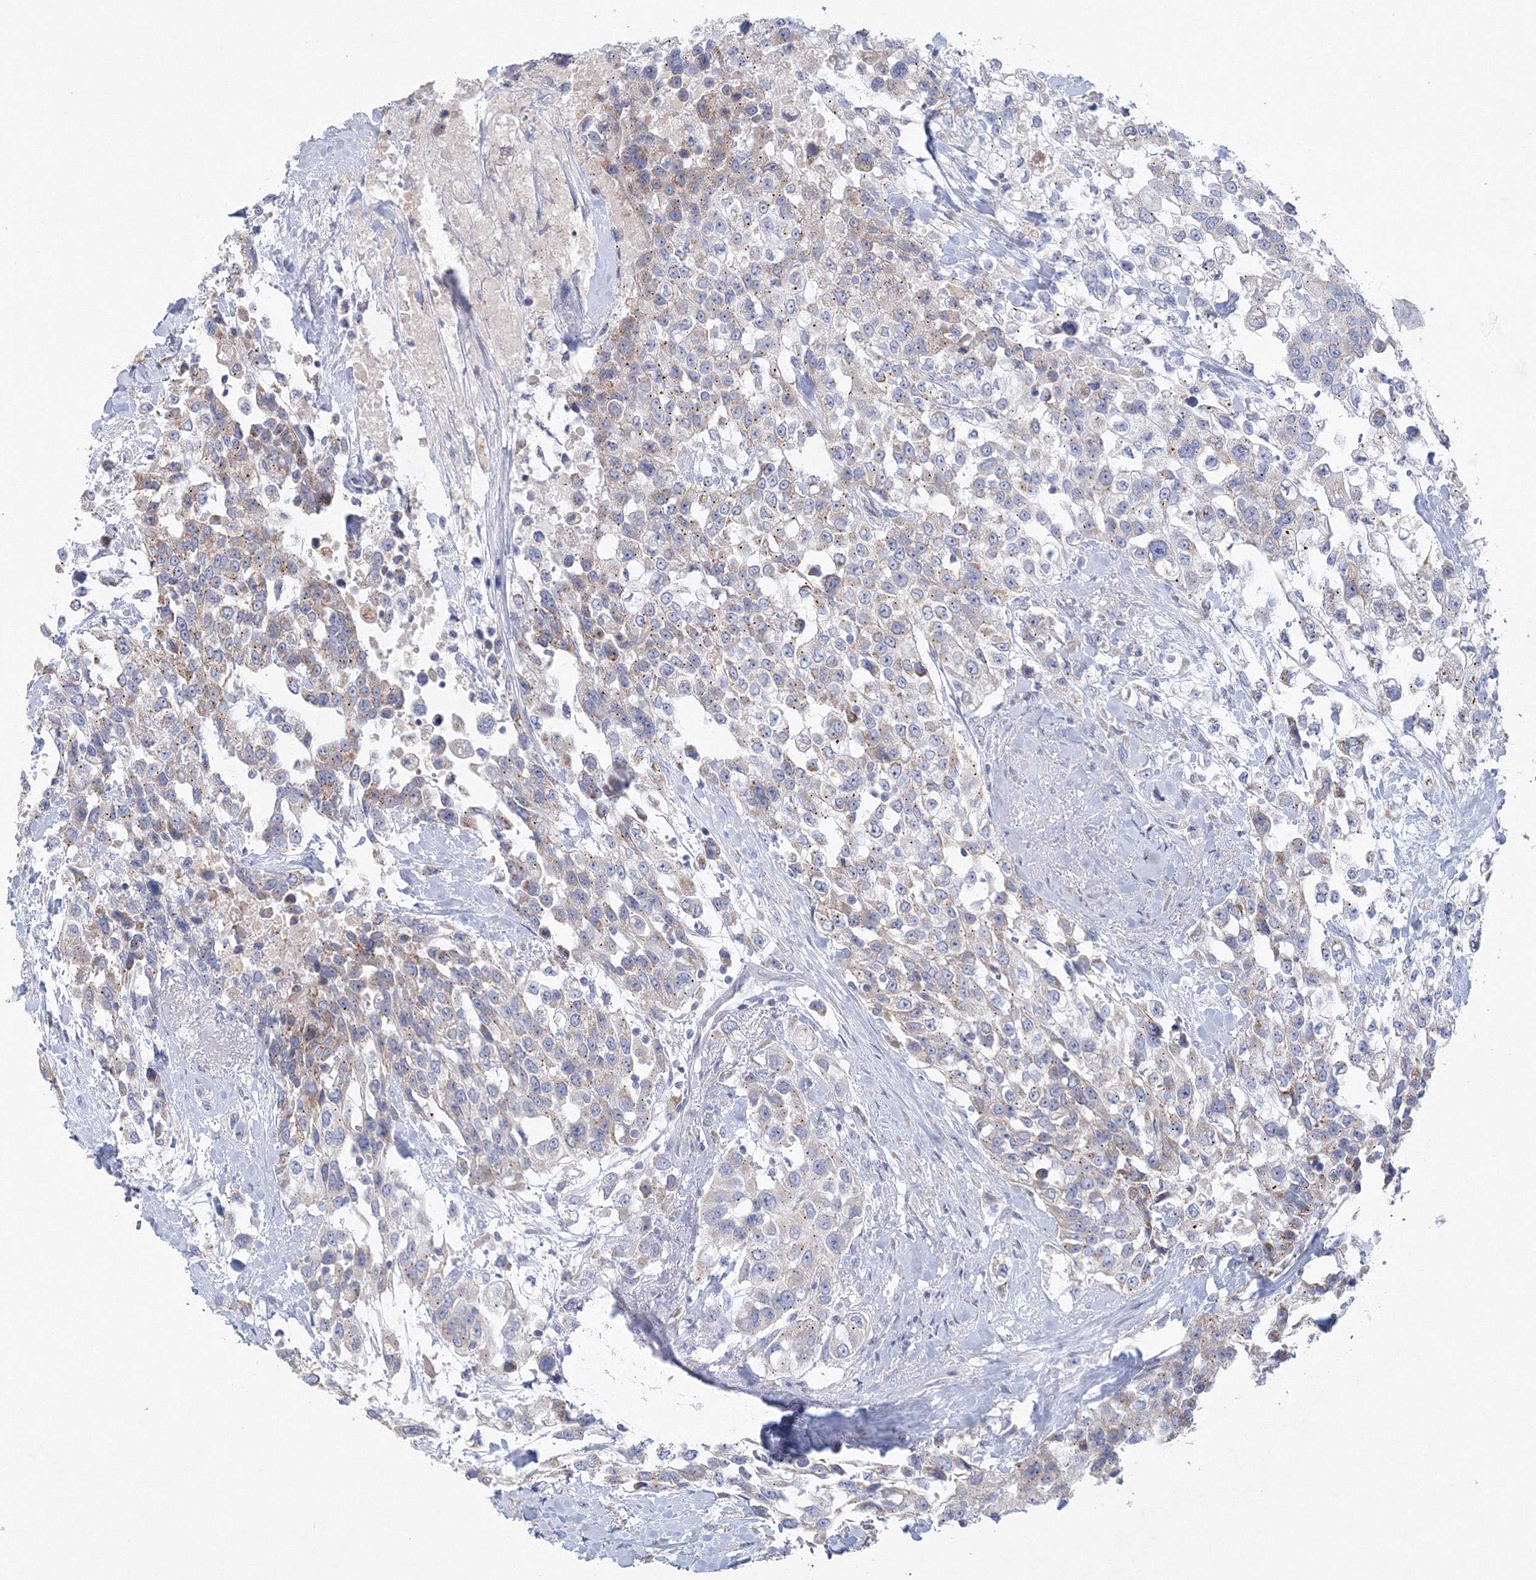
{"staining": {"intensity": "weak", "quantity": "<25%", "location": "cytoplasmic/membranous"}, "tissue": "urothelial cancer", "cell_type": "Tumor cells", "image_type": "cancer", "snomed": [{"axis": "morphology", "description": "Urothelial carcinoma, High grade"}, {"axis": "topography", "description": "Urinary bladder"}], "caption": "High magnification brightfield microscopy of urothelial cancer stained with DAB (3,3'-diaminobenzidine) (brown) and counterstained with hematoxylin (blue): tumor cells show no significant staining.", "gene": "NIPAL1", "patient": {"sex": "female", "age": 80}}